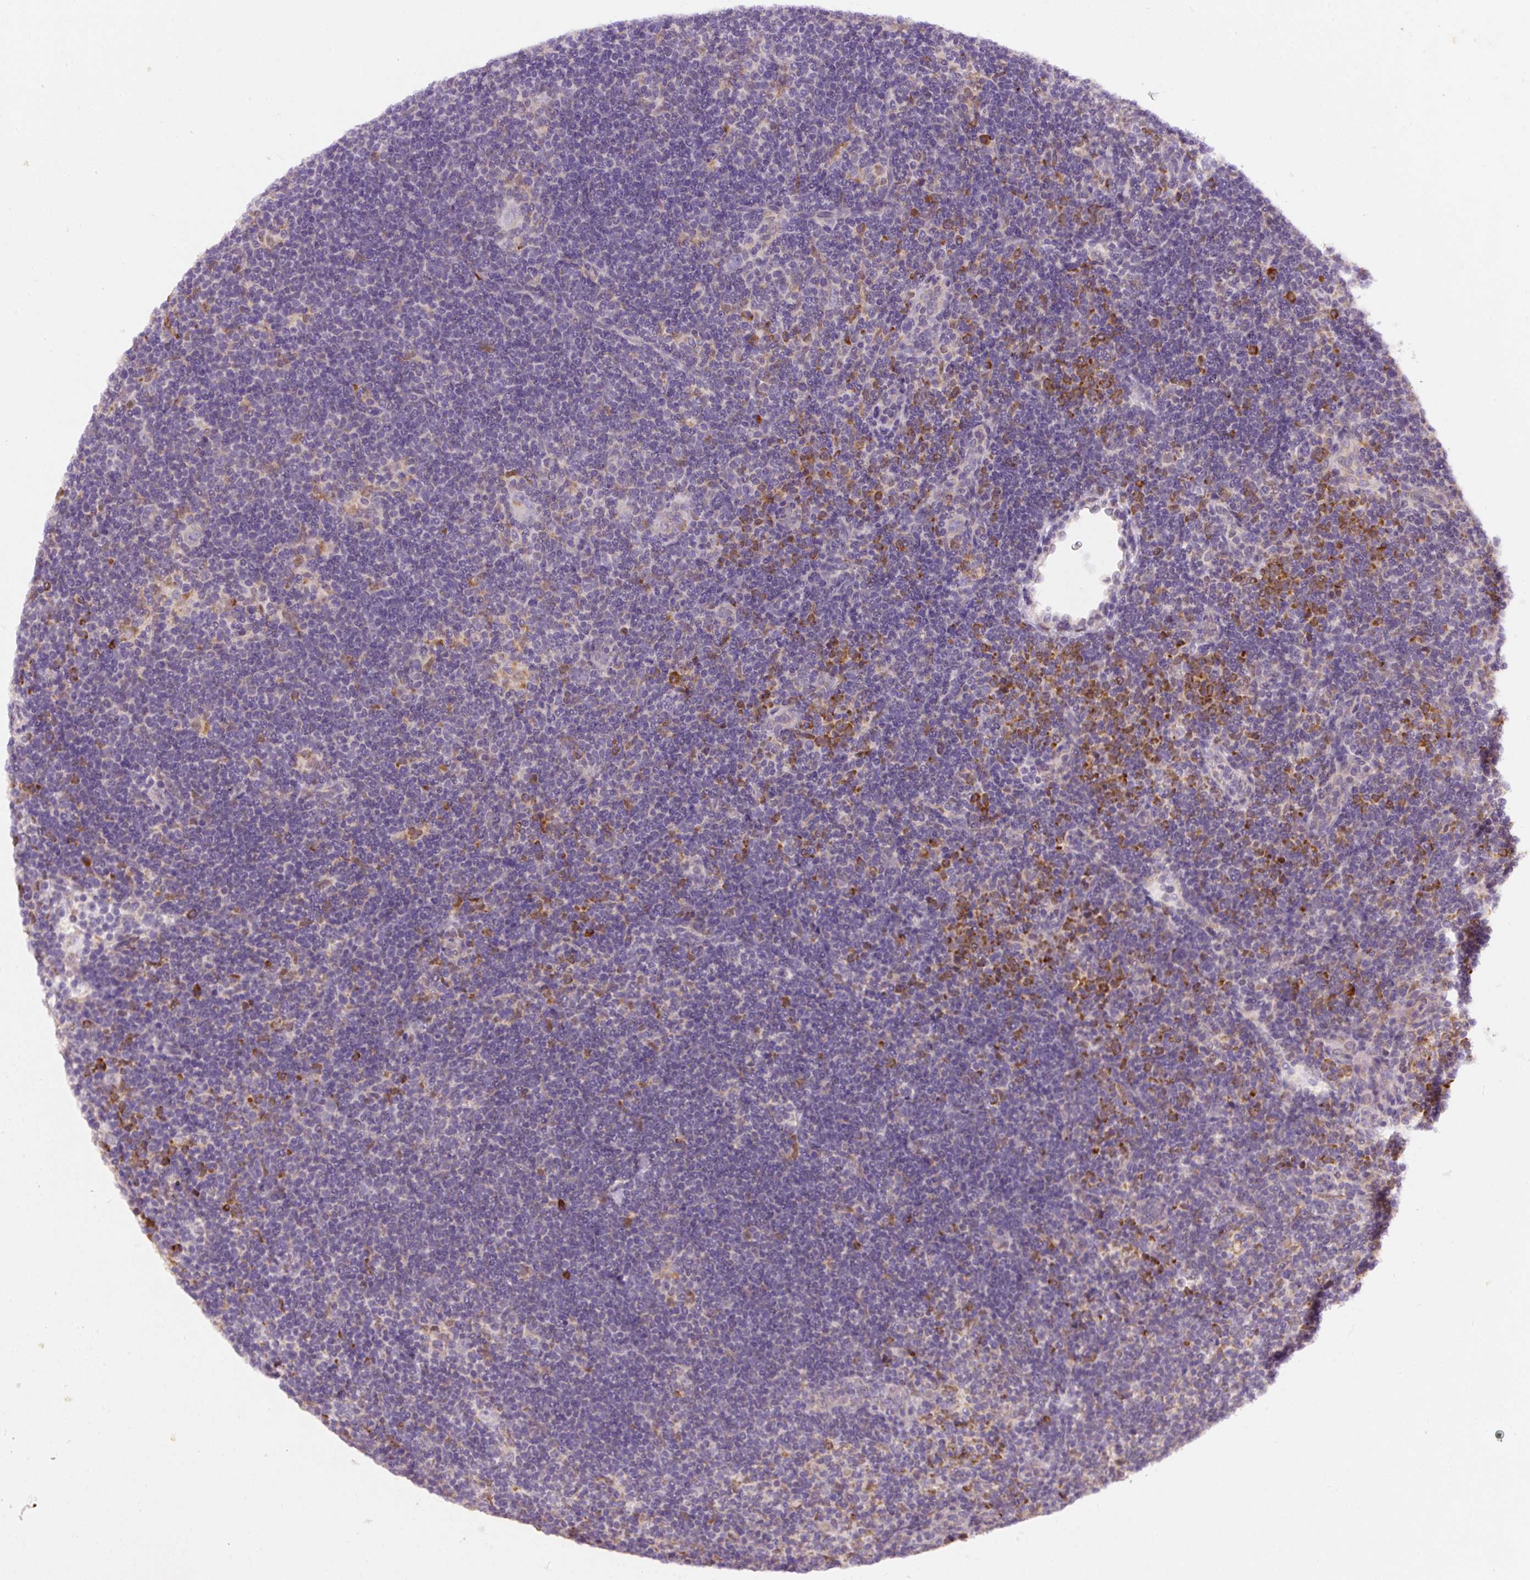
{"staining": {"intensity": "negative", "quantity": "none", "location": "none"}, "tissue": "lymphoma", "cell_type": "Tumor cells", "image_type": "cancer", "snomed": [{"axis": "morphology", "description": "Hodgkin's disease, NOS"}, {"axis": "topography", "description": "Lymph node"}], "caption": "Histopathology image shows no protein positivity in tumor cells of Hodgkin's disease tissue.", "gene": "DDOST", "patient": {"sex": "female", "age": 57}}